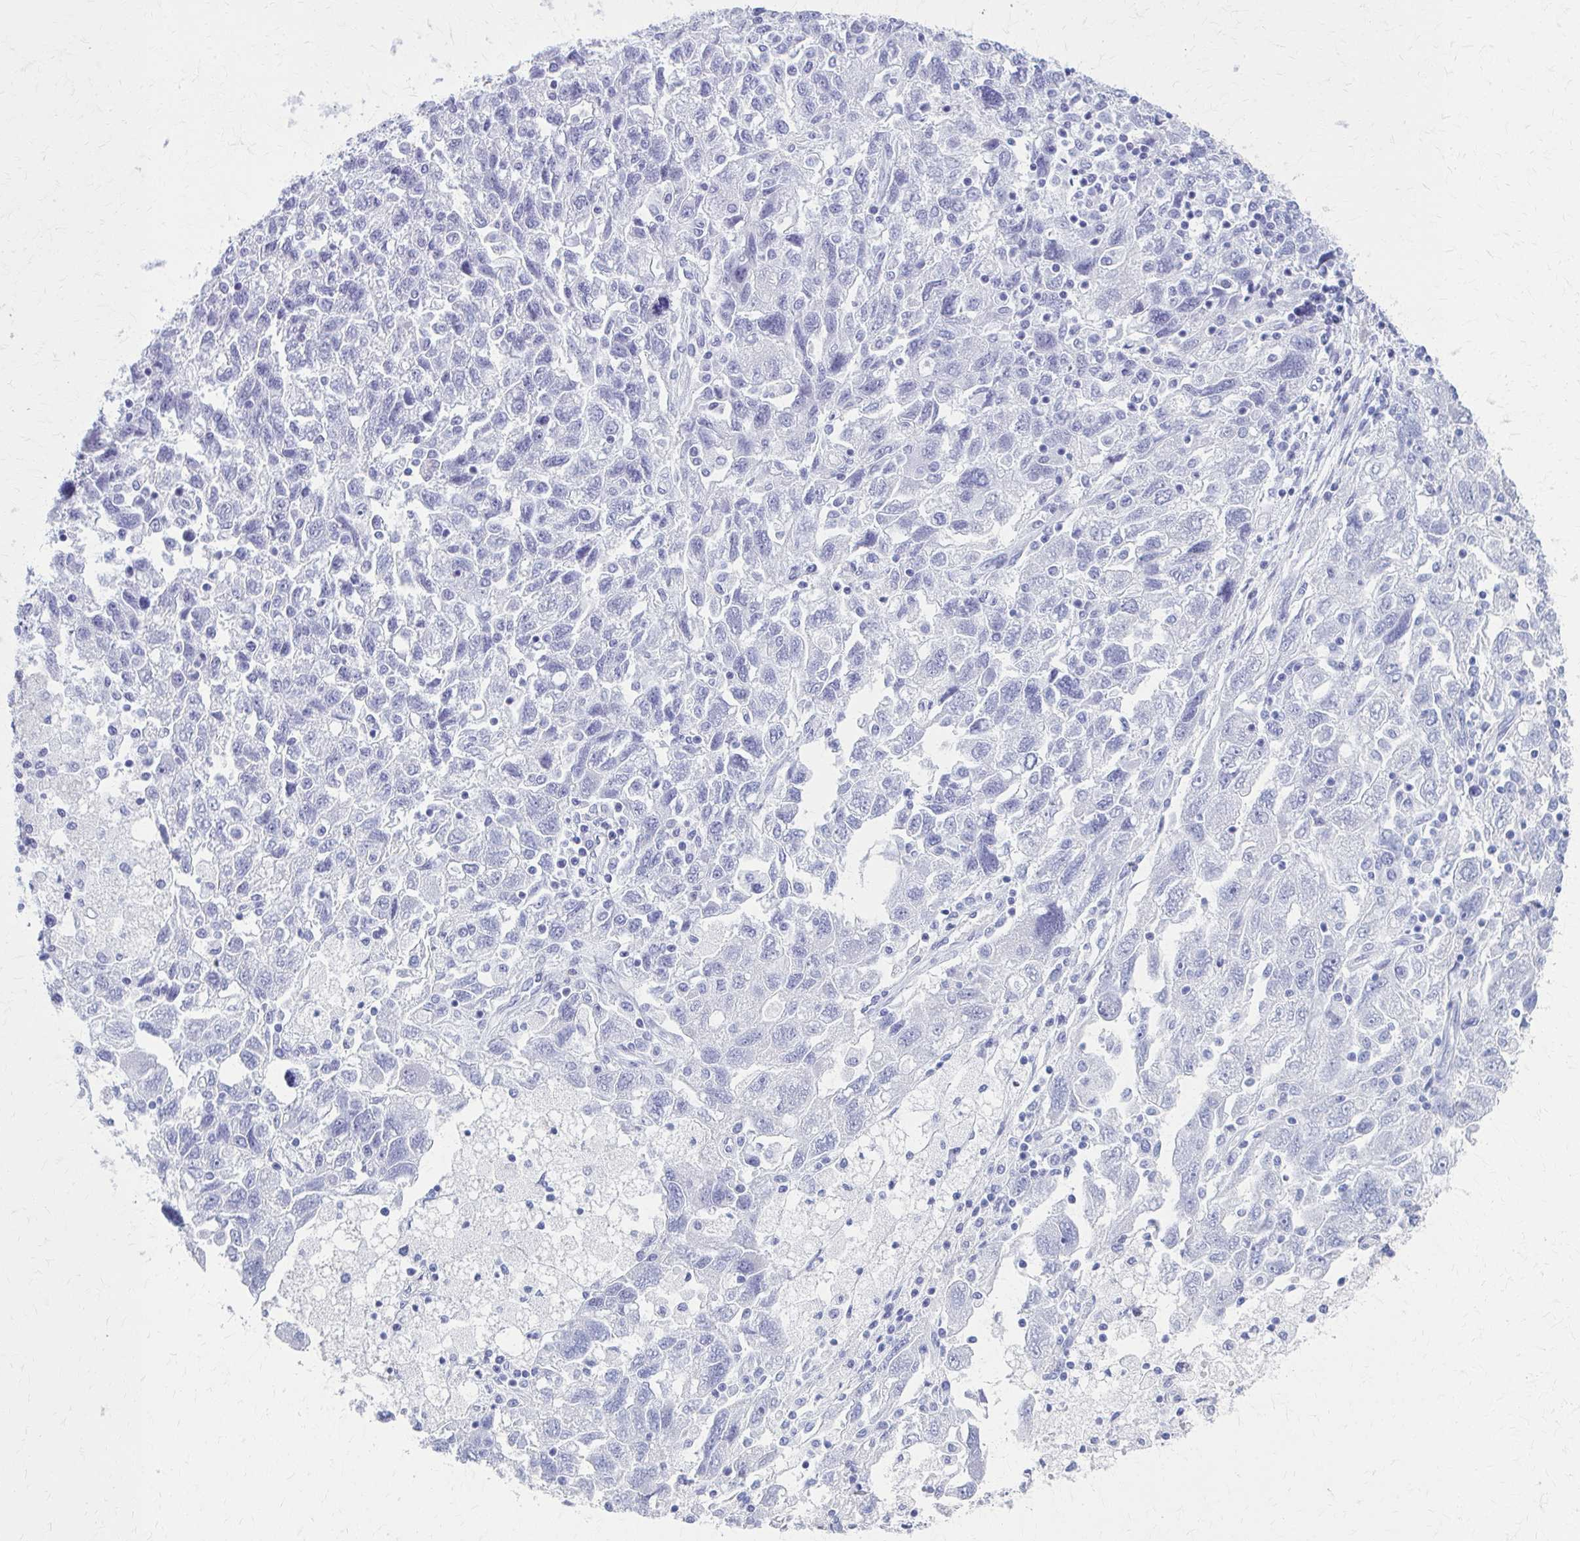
{"staining": {"intensity": "negative", "quantity": "none", "location": "none"}, "tissue": "ovarian cancer", "cell_type": "Tumor cells", "image_type": "cancer", "snomed": [{"axis": "morphology", "description": "Carcinoma, NOS"}, {"axis": "morphology", "description": "Cystadenocarcinoma, serous, NOS"}, {"axis": "topography", "description": "Ovary"}], "caption": "This image is of serous cystadenocarcinoma (ovarian) stained with IHC to label a protein in brown with the nuclei are counter-stained blue. There is no expression in tumor cells.", "gene": "CELF5", "patient": {"sex": "female", "age": 69}}